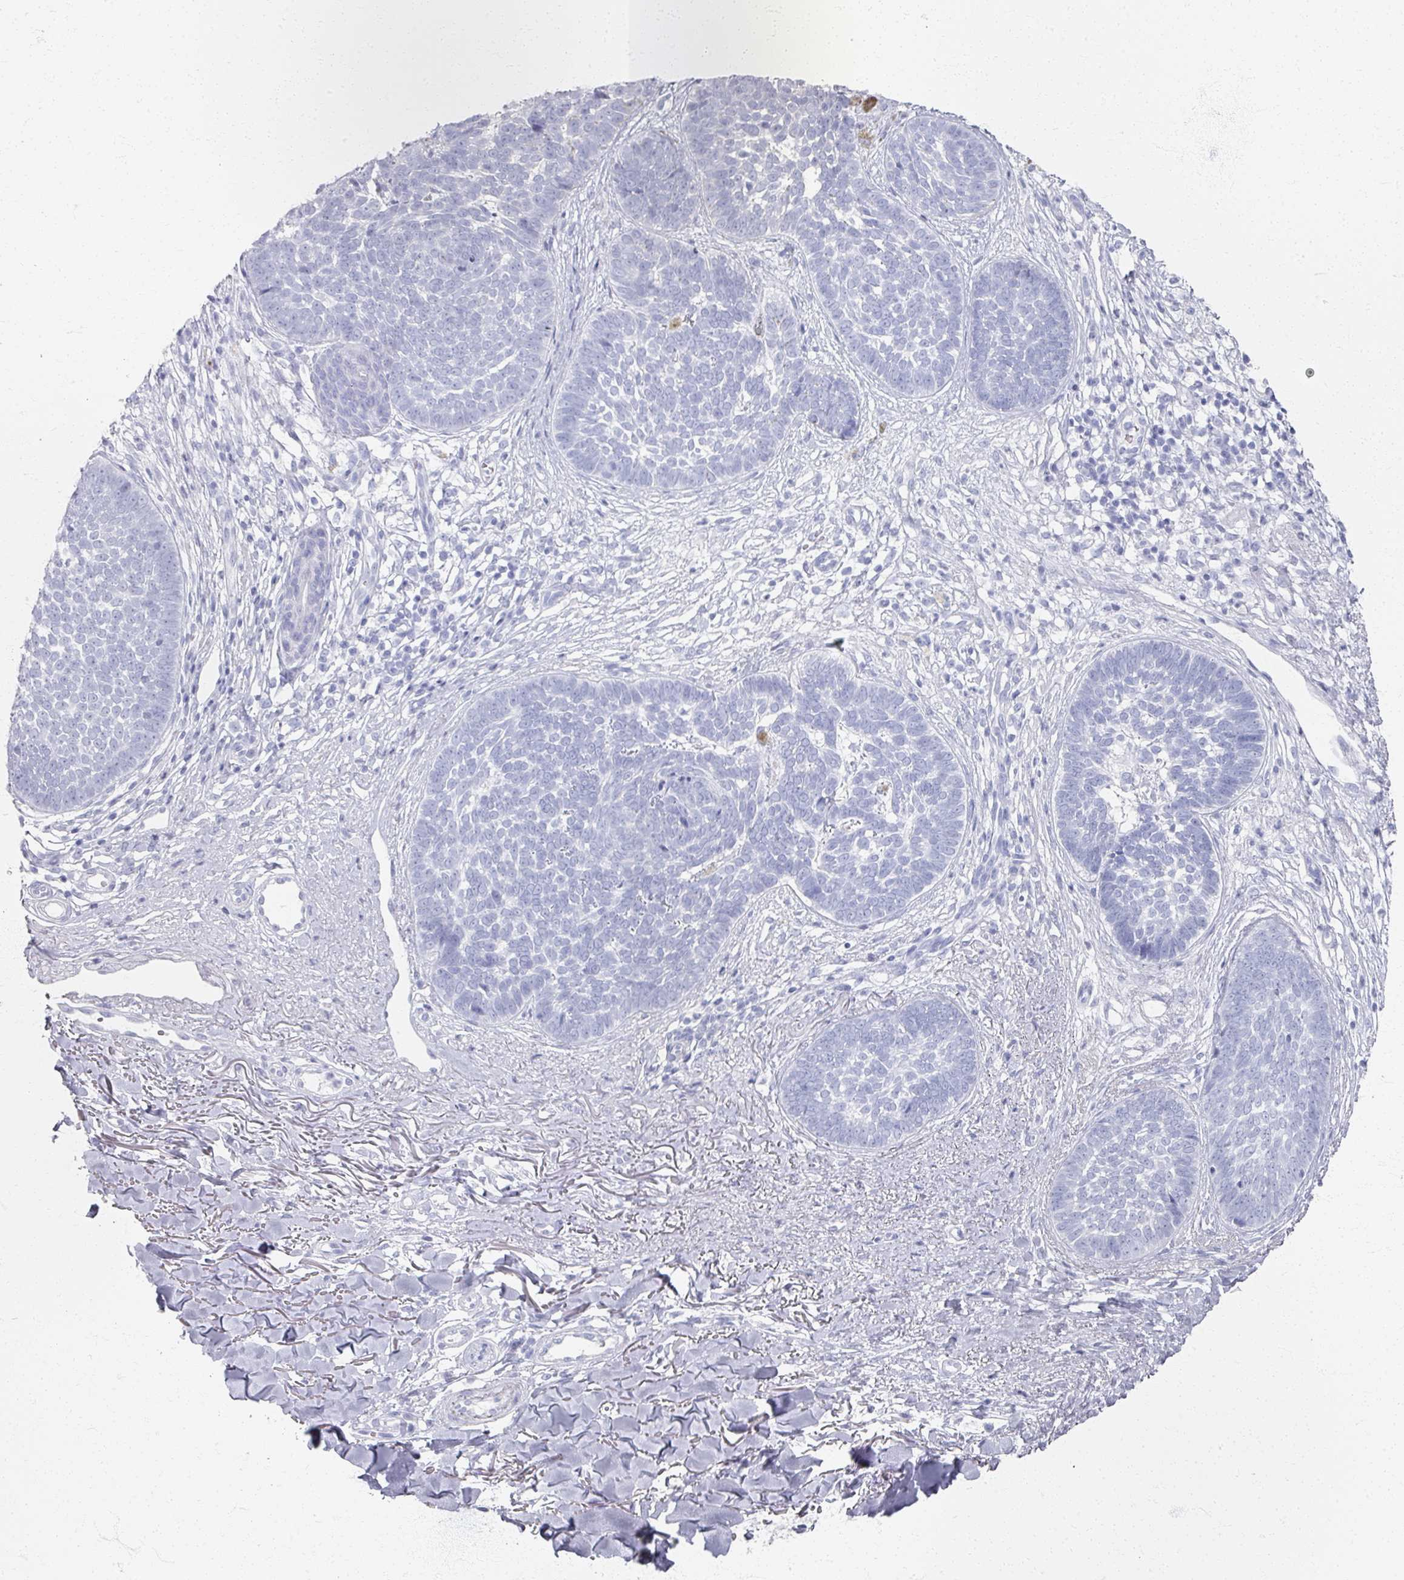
{"staining": {"intensity": "negative", "quantity": "none", "location": "none"}, "tissue": "skin cancer", "cell_type": "Tumor cells", "image_type": "cancer", "snomed": [{"axis": "morphology", "description": "Basal cell carcinoma"}, {"axis": "topography", "description": "Skin"}, {"axis": "topography", "description": "Skin of neck"}, {"axis": "topography", "description": "Skin of shoulder"}, {"axis": "topography", "description": "Skin of back"}], "caption": "A high-resolution micrograph shows immunohistochemistry (IHC) staining of skin cancer (basal cell carcinoma), which reveals no significant positivity in tumor cells.", "gene": "PSKH1", "patient": {"sex": "male", "age": 80}}